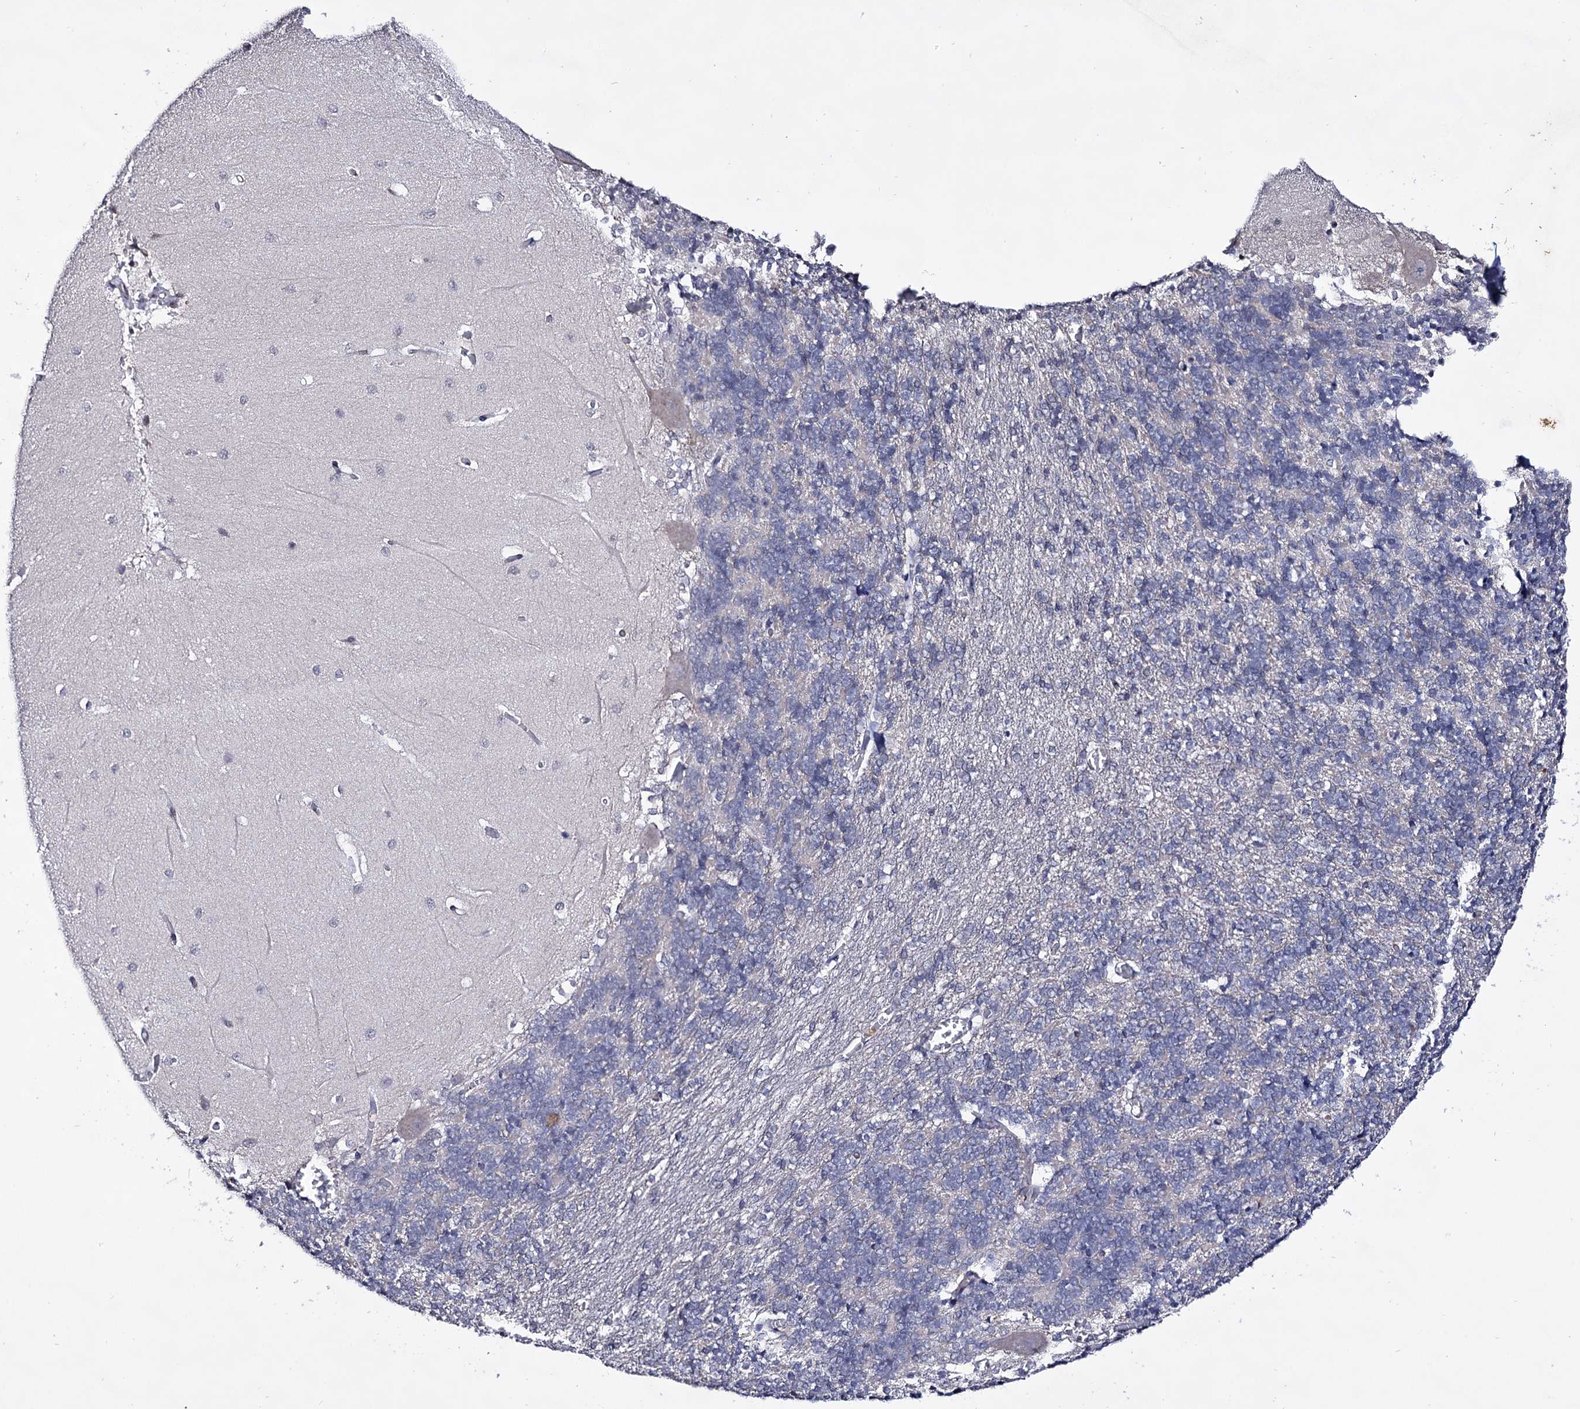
{"staining": {"intensity": "negative", "quantity": "none", "location": "none"}, "tissue": "cerebellum", "cell_type": "Cells in granular layer", "image_type": "normal", "snomed": [{"axis": "morphology", "description": "Normal tissue, NOS"}, {"axis": "topography", "description": "Cerebellum"}], "caption": "This is an IHC image of normal human cerebellum. There is no staining in cells in granular layer.", "gene": "PLIN1", "patient": {"sex": "male", "age": 37}}